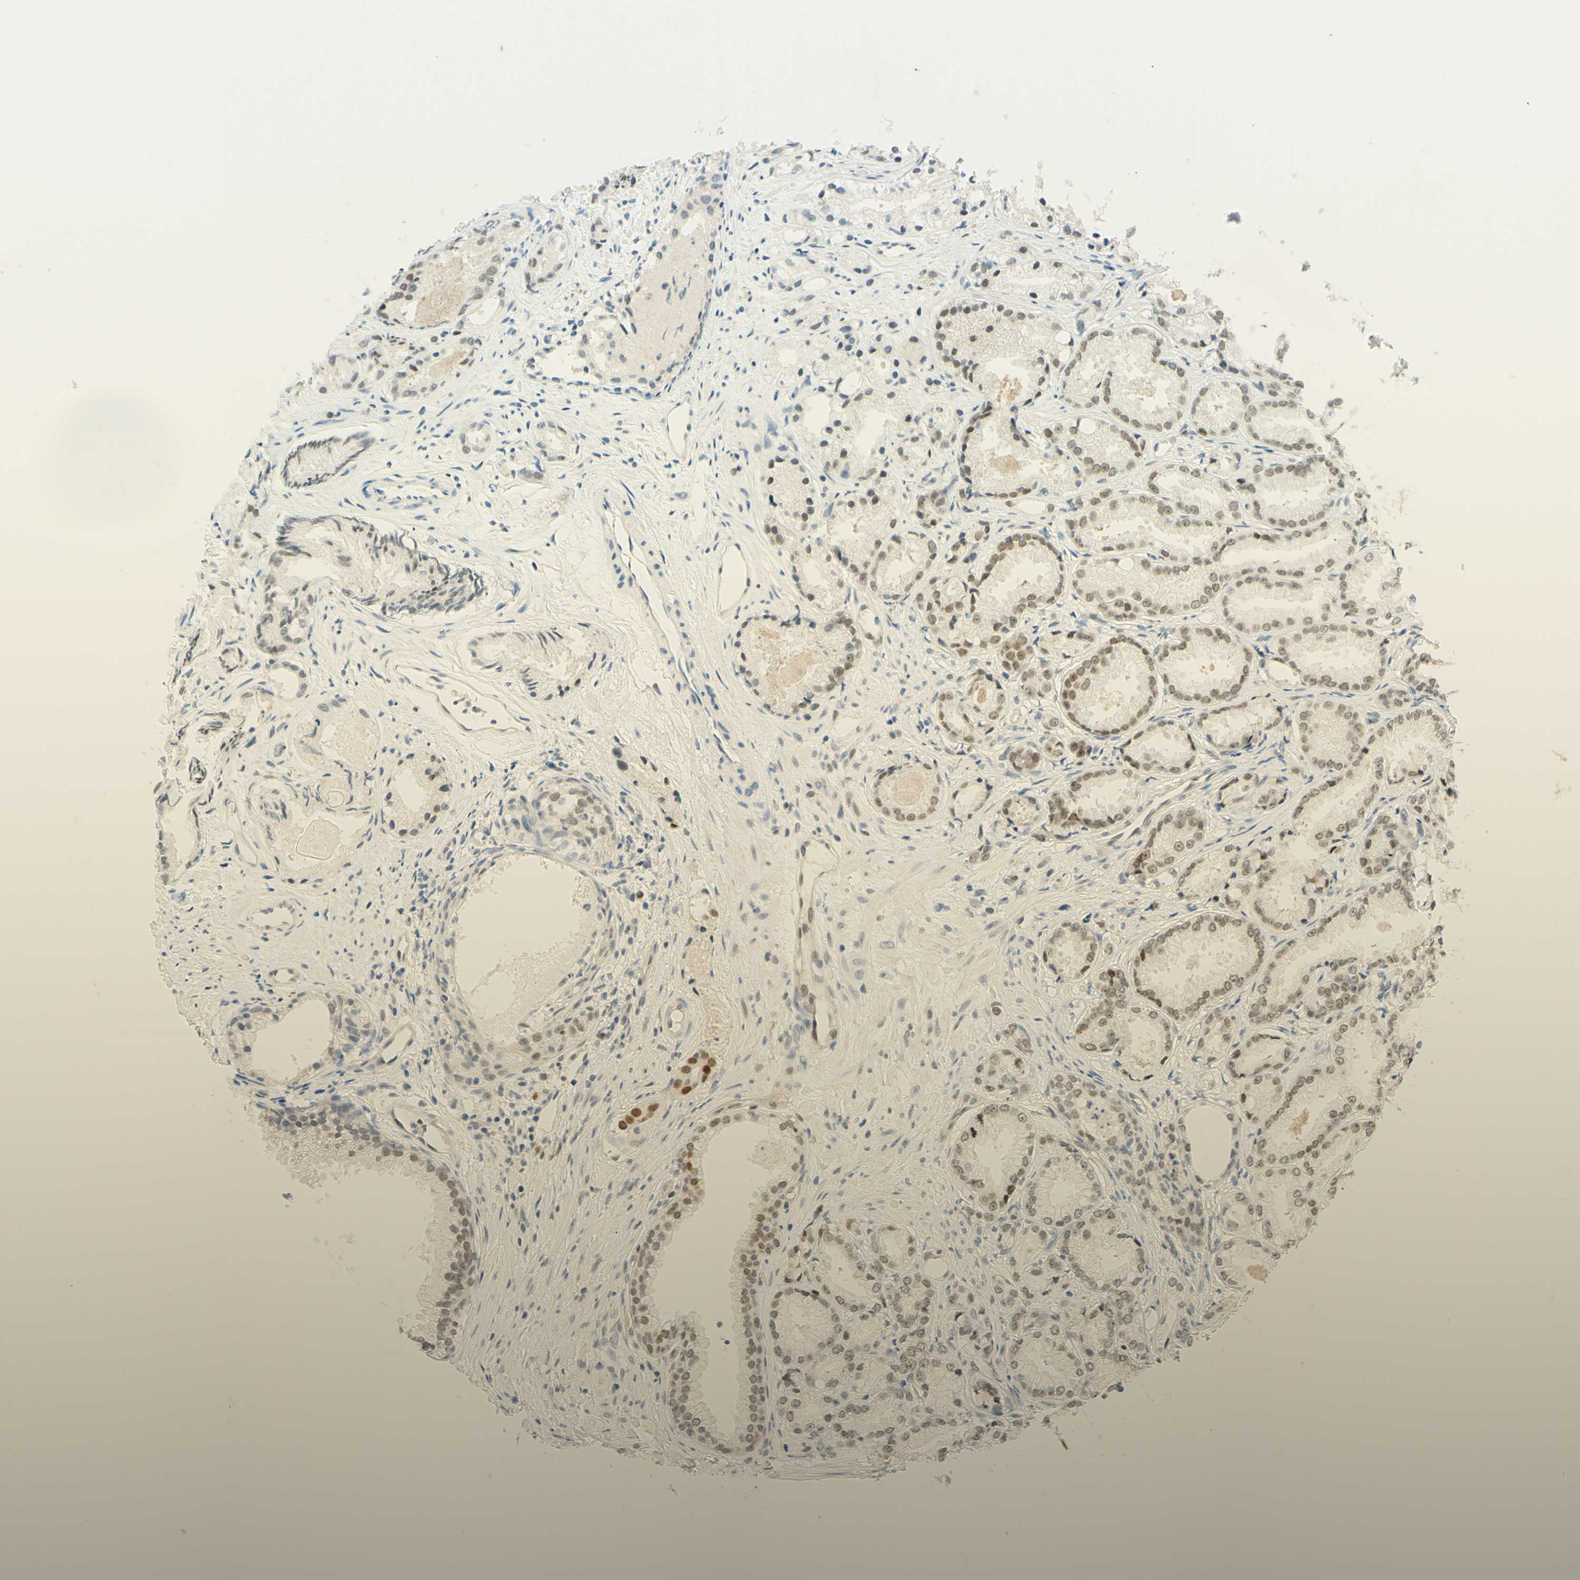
{"staining": {"intensity": "weak", "quantity": ">75%", "location": "nuclear"}, "tissue": "prostate cancer", "cell_type": "Tumor cells", "image_type": "cancer", "snomed": [{"axis": "morphology", "description": "Adenocarcinoma, Low grade"}, {"axis": "topography", "description": "Prostate"}], "caption": "Protein staining exhibits weak nuclear positivity in approximately >75% of tumor cells in prostate adenocarcinoma (low-grade).", "gene": "POLB", "patient": {"sex": "male", "age": 72}}